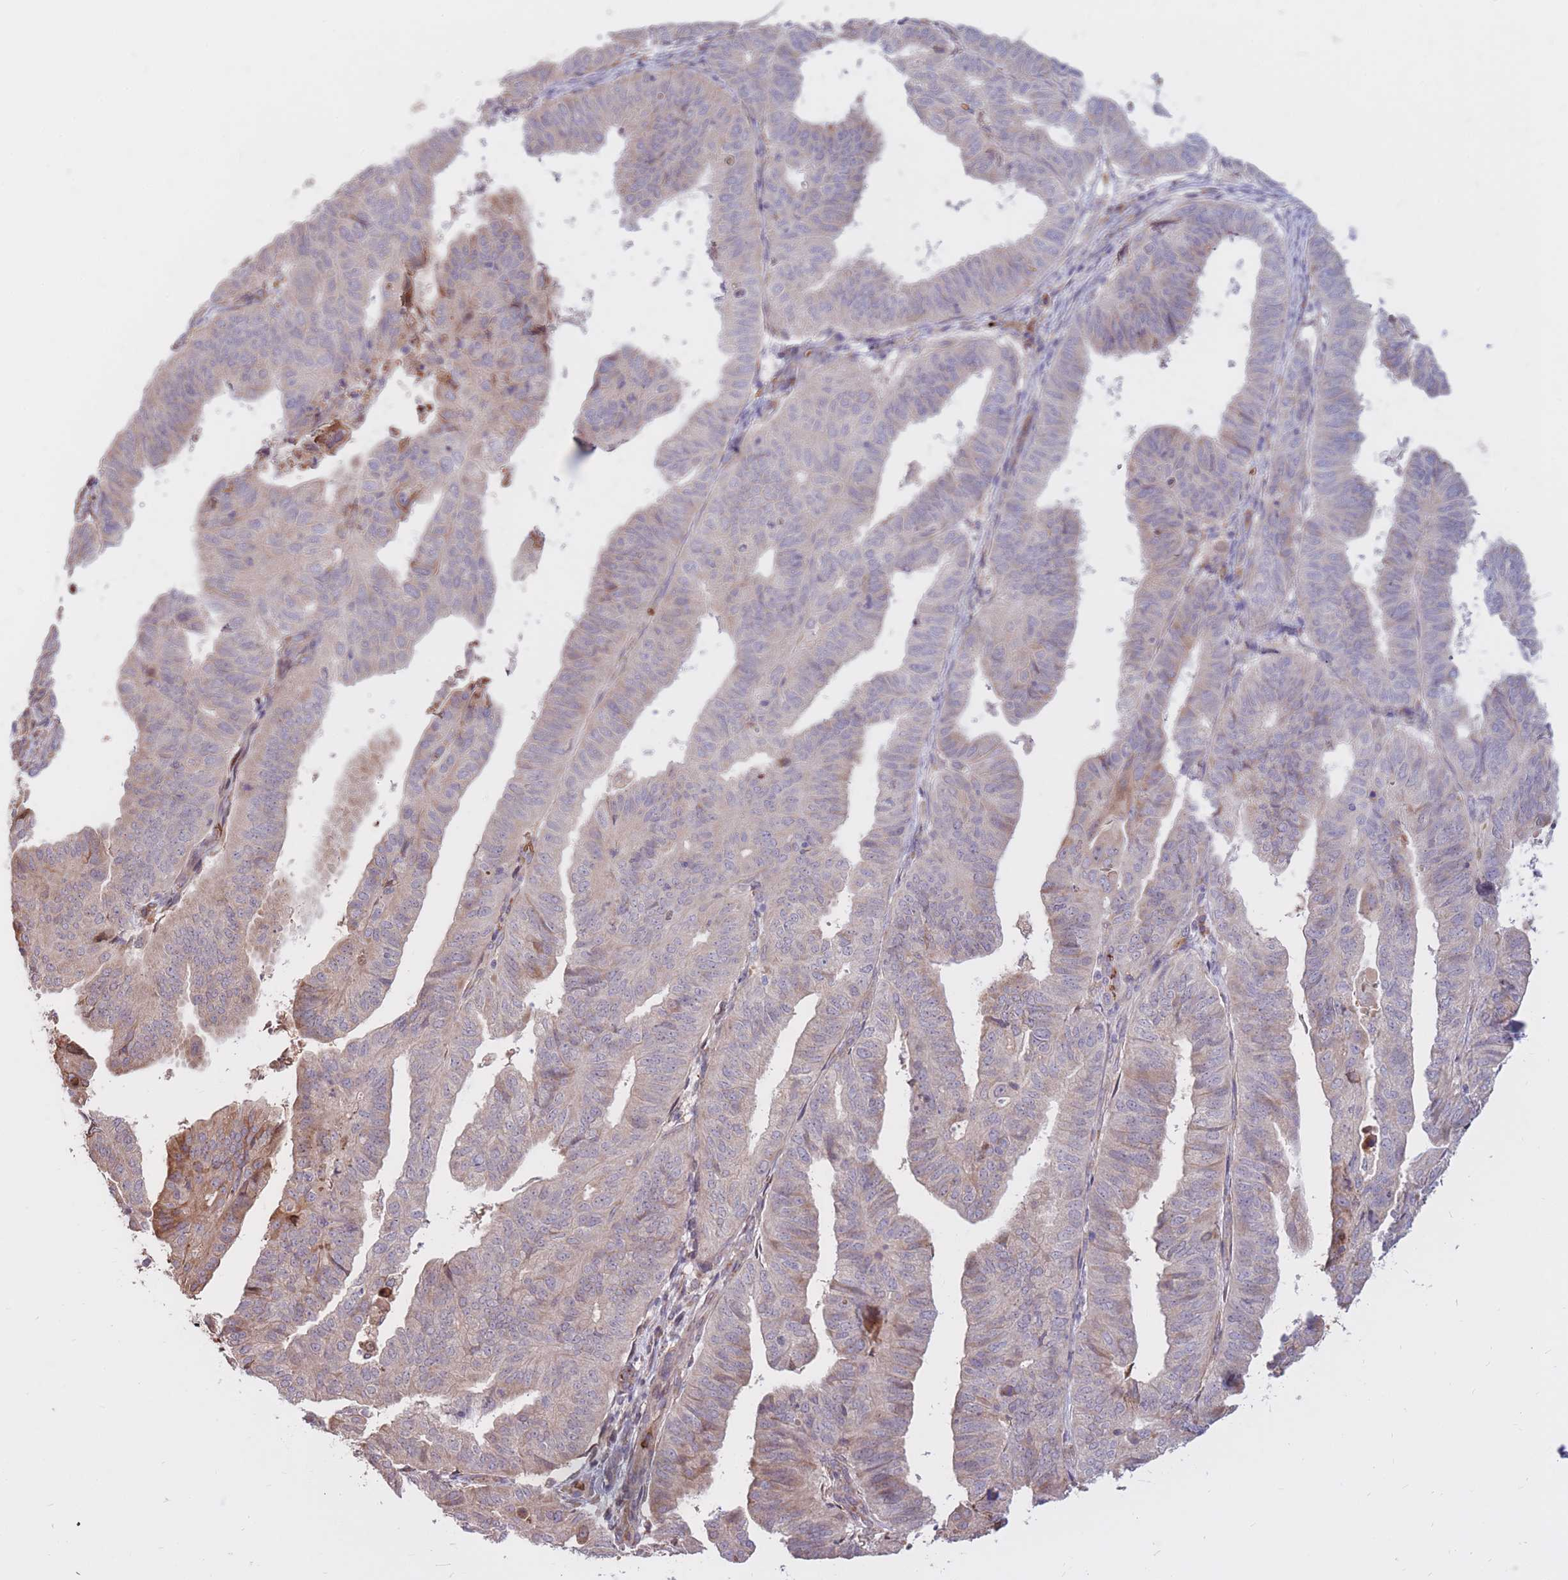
{"staining": {"intensity": "weak", "quantity": "<25%", "location": "cytoplasmic/membranous"}, "tissue": "endometrial cancer", "cell_type": "Tumor cells", "image_type": "cancer", "snomed": [{"axis": "morphology", "description": "Adenocarcinoma, NOS"}, {"axis": "topography", "description": "Uterus"}], "caption": "DAB immunohistochemical staining of endometrial cancer (adenocarcinoma) displays no significant expression in tumor cells. Brightfield microscopy of immunohistochemistry (IHC) stained with DAB (brown) and hematoxylin (blue), captured at high magnification.", "gene": "ATP10D", "patient": {"sex": "female", "age": 77}}